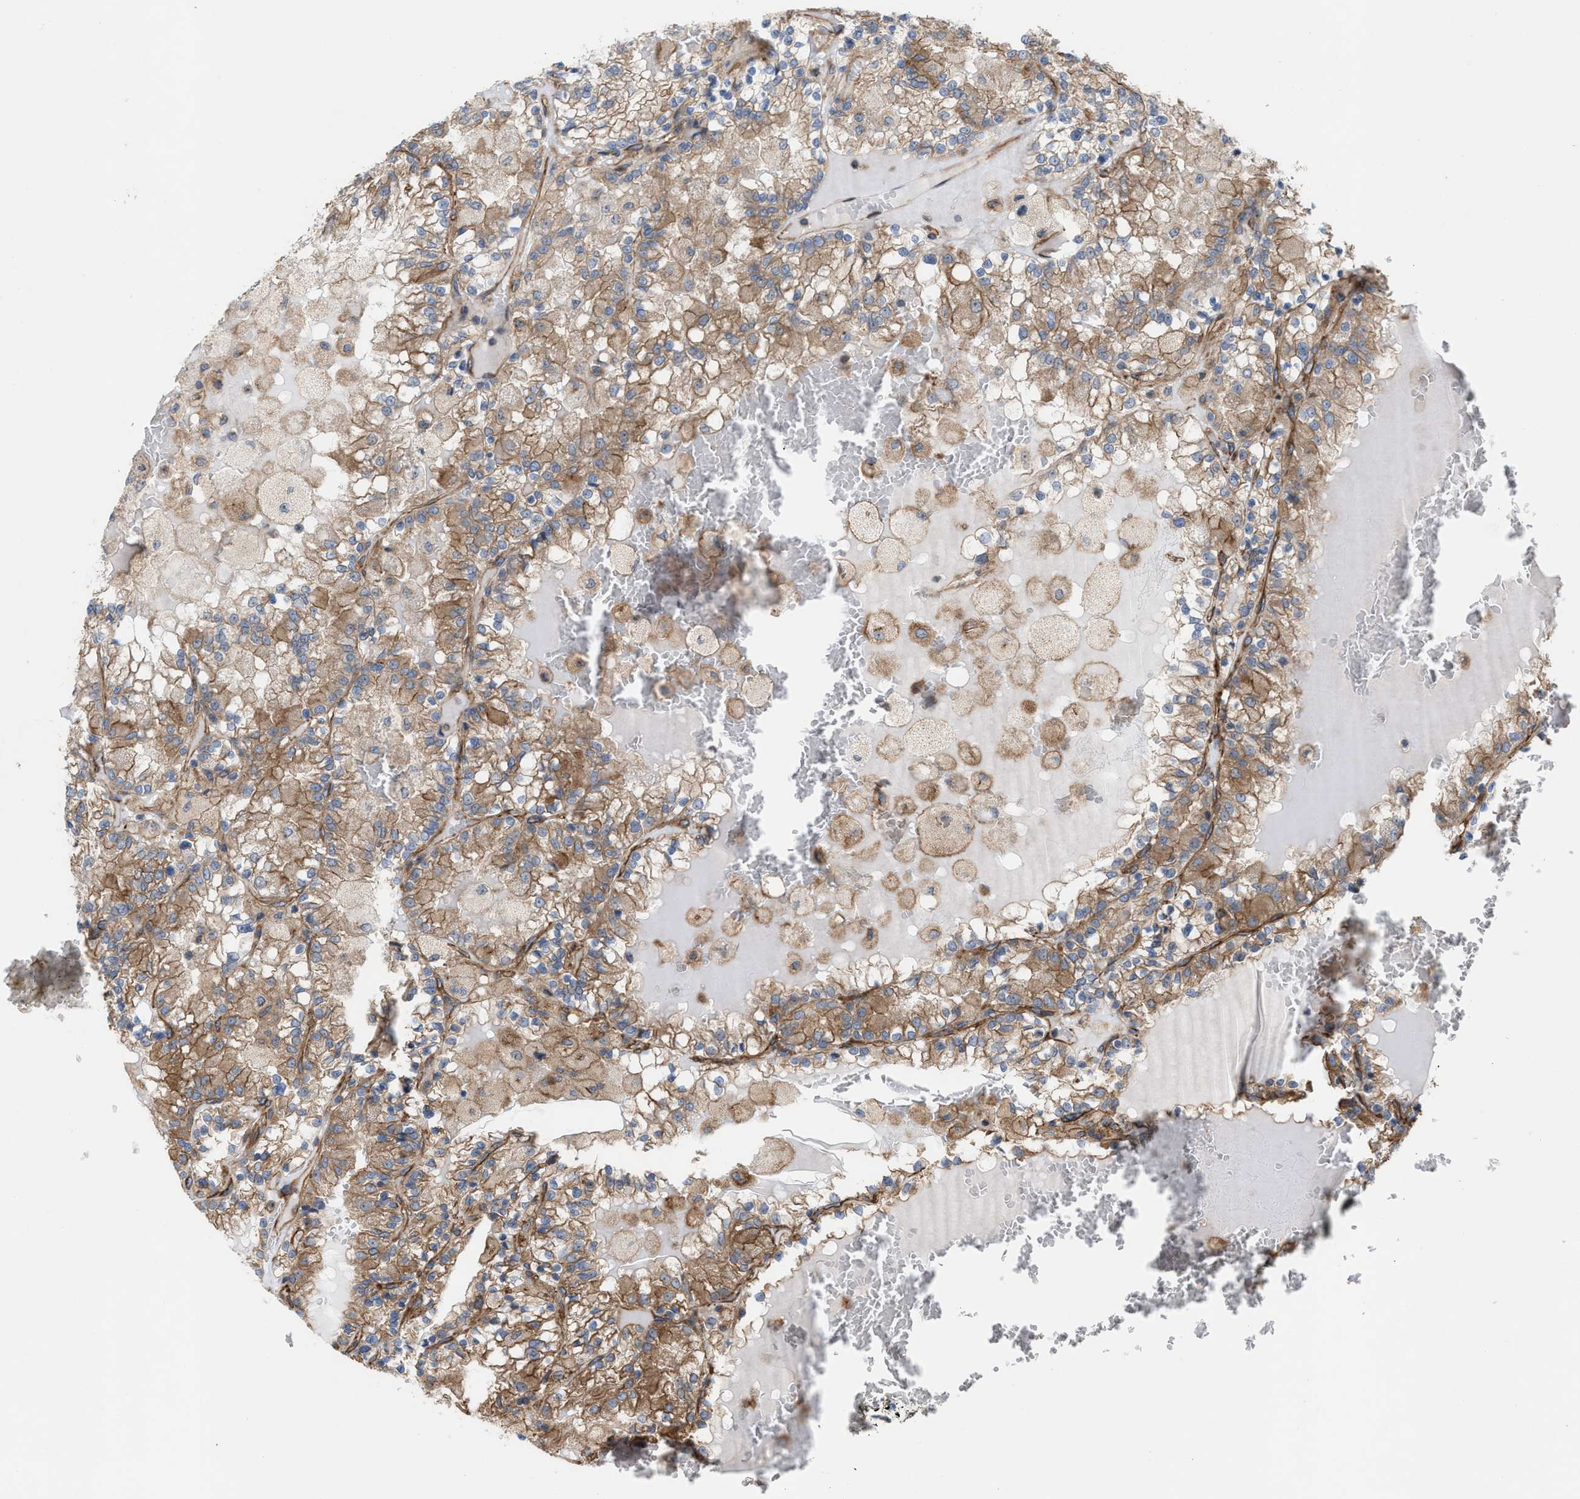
{"staining": {"intensity": "moderate", "quantity": "25%-75%", "location": "cytoplasmic/membranous"}, "tissue": "renal cancer", "cell_type": "Tumor cells", "image_type": "cancer", "snomed": [{"axis": "morphology", "description": "Adenocarcinoma, NOS"}, {"axis": "topography", "description": "Kidney"}], "caption": "This is an image of immunohistochemistry staining of renal adenocarcinoma, which shows moderate expression in the cytoplasmic/membranous of tumor cells.", "gene": "EPS15L1", "patient": {"sex": "female", "age": 56}}